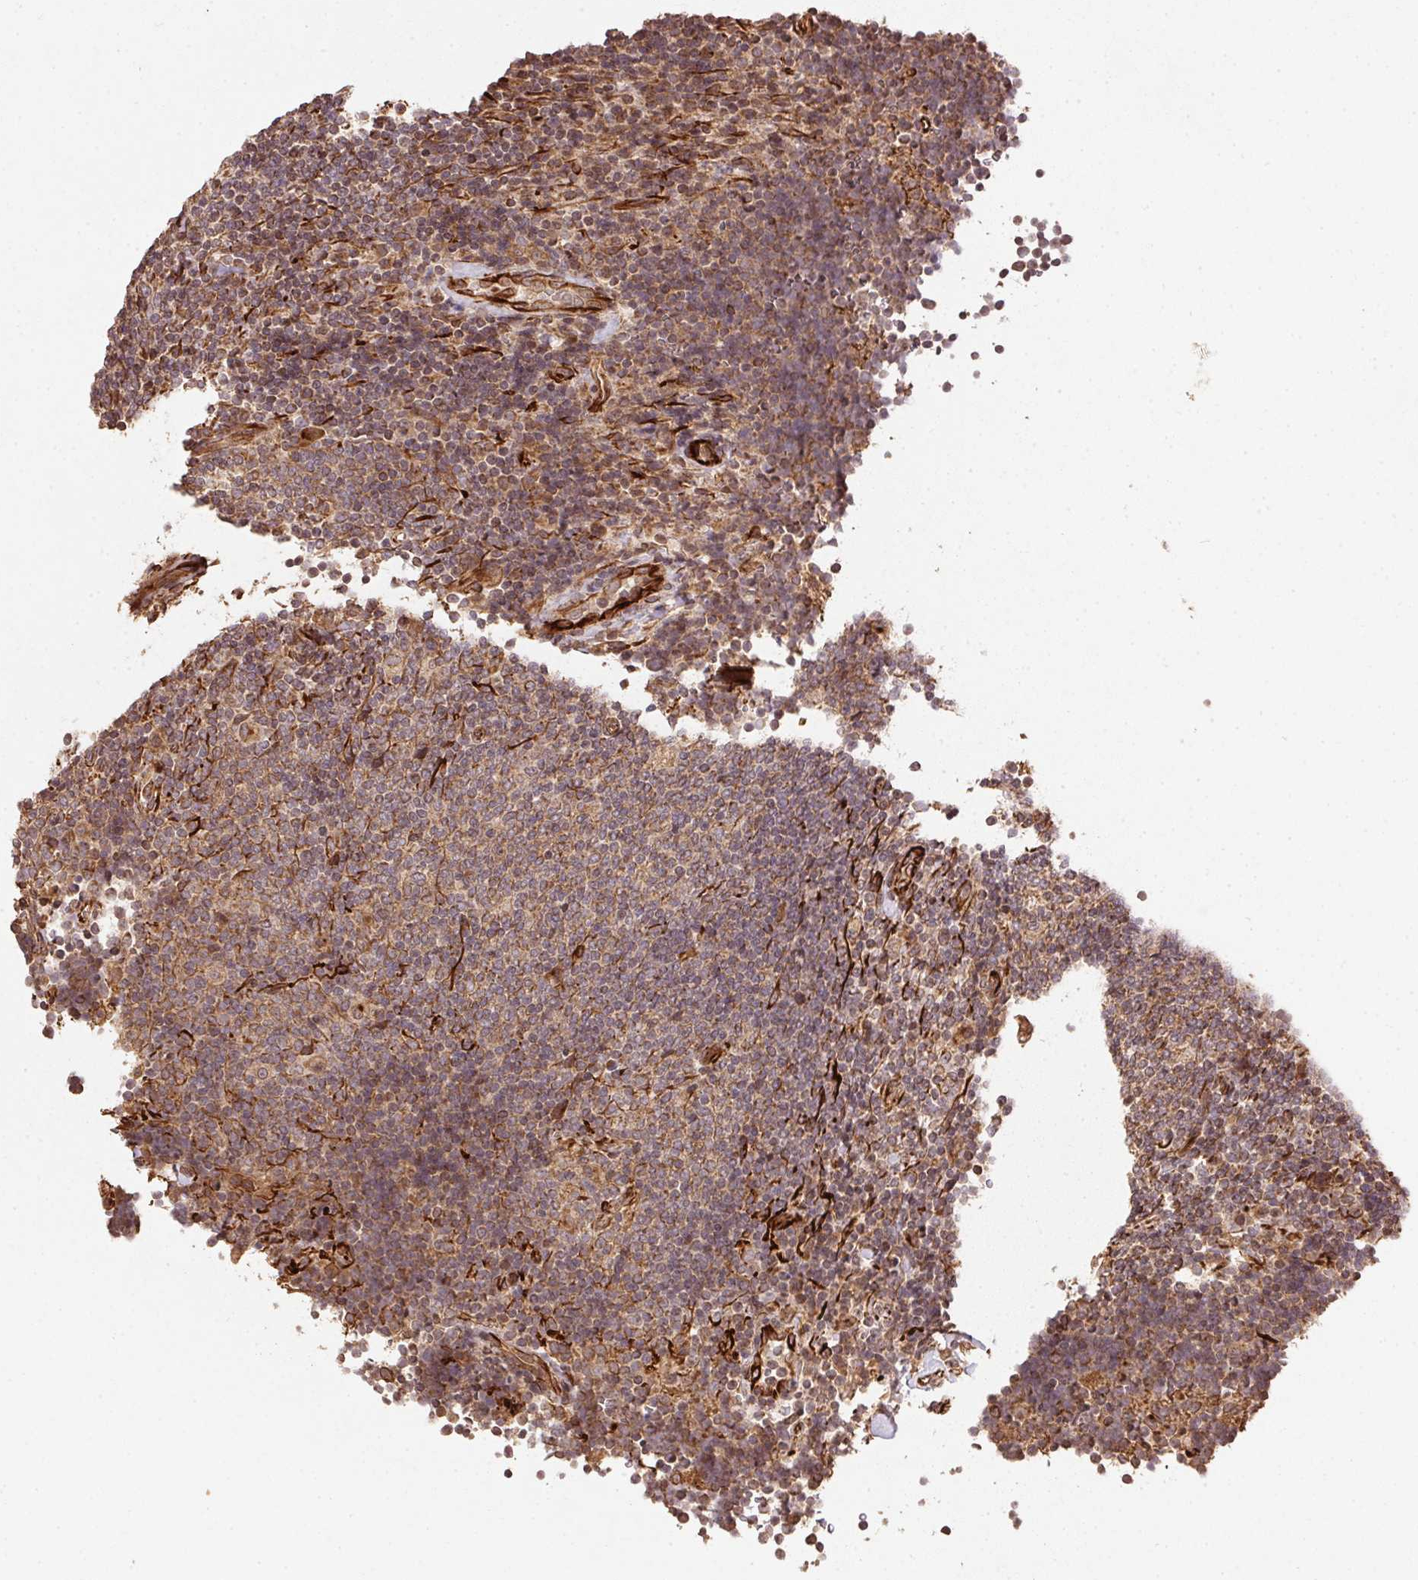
{"staining": {"intensity": "moderate", "quantity": ">75%", "location": "cytoplasmic/membranous"}, "tissue": "lymphoma", "cell_type": "Tumor cells", "image_type": "cancer", "snomed": [{"axis": "morphology", "description": "Malignant lymphoma, non-Hodgkin's type, Low grade"}, {"axis": "topography", "description": "Lymph node"}], "caption": "Immunohistochemical staining of lymphoma reveals medium levels of moderate cytoplasmic/membranous positivity in approximately >75% of tumor cells. The staining was performed using DAB (3,3'-diaminobenzidine) to visualize the protein expression in brown, while the nuclei were stained in blue with hematoxylin (Magnification: 20x).", "gene": "SPRED2", "patient": {"sex": "male", "age": 52}}